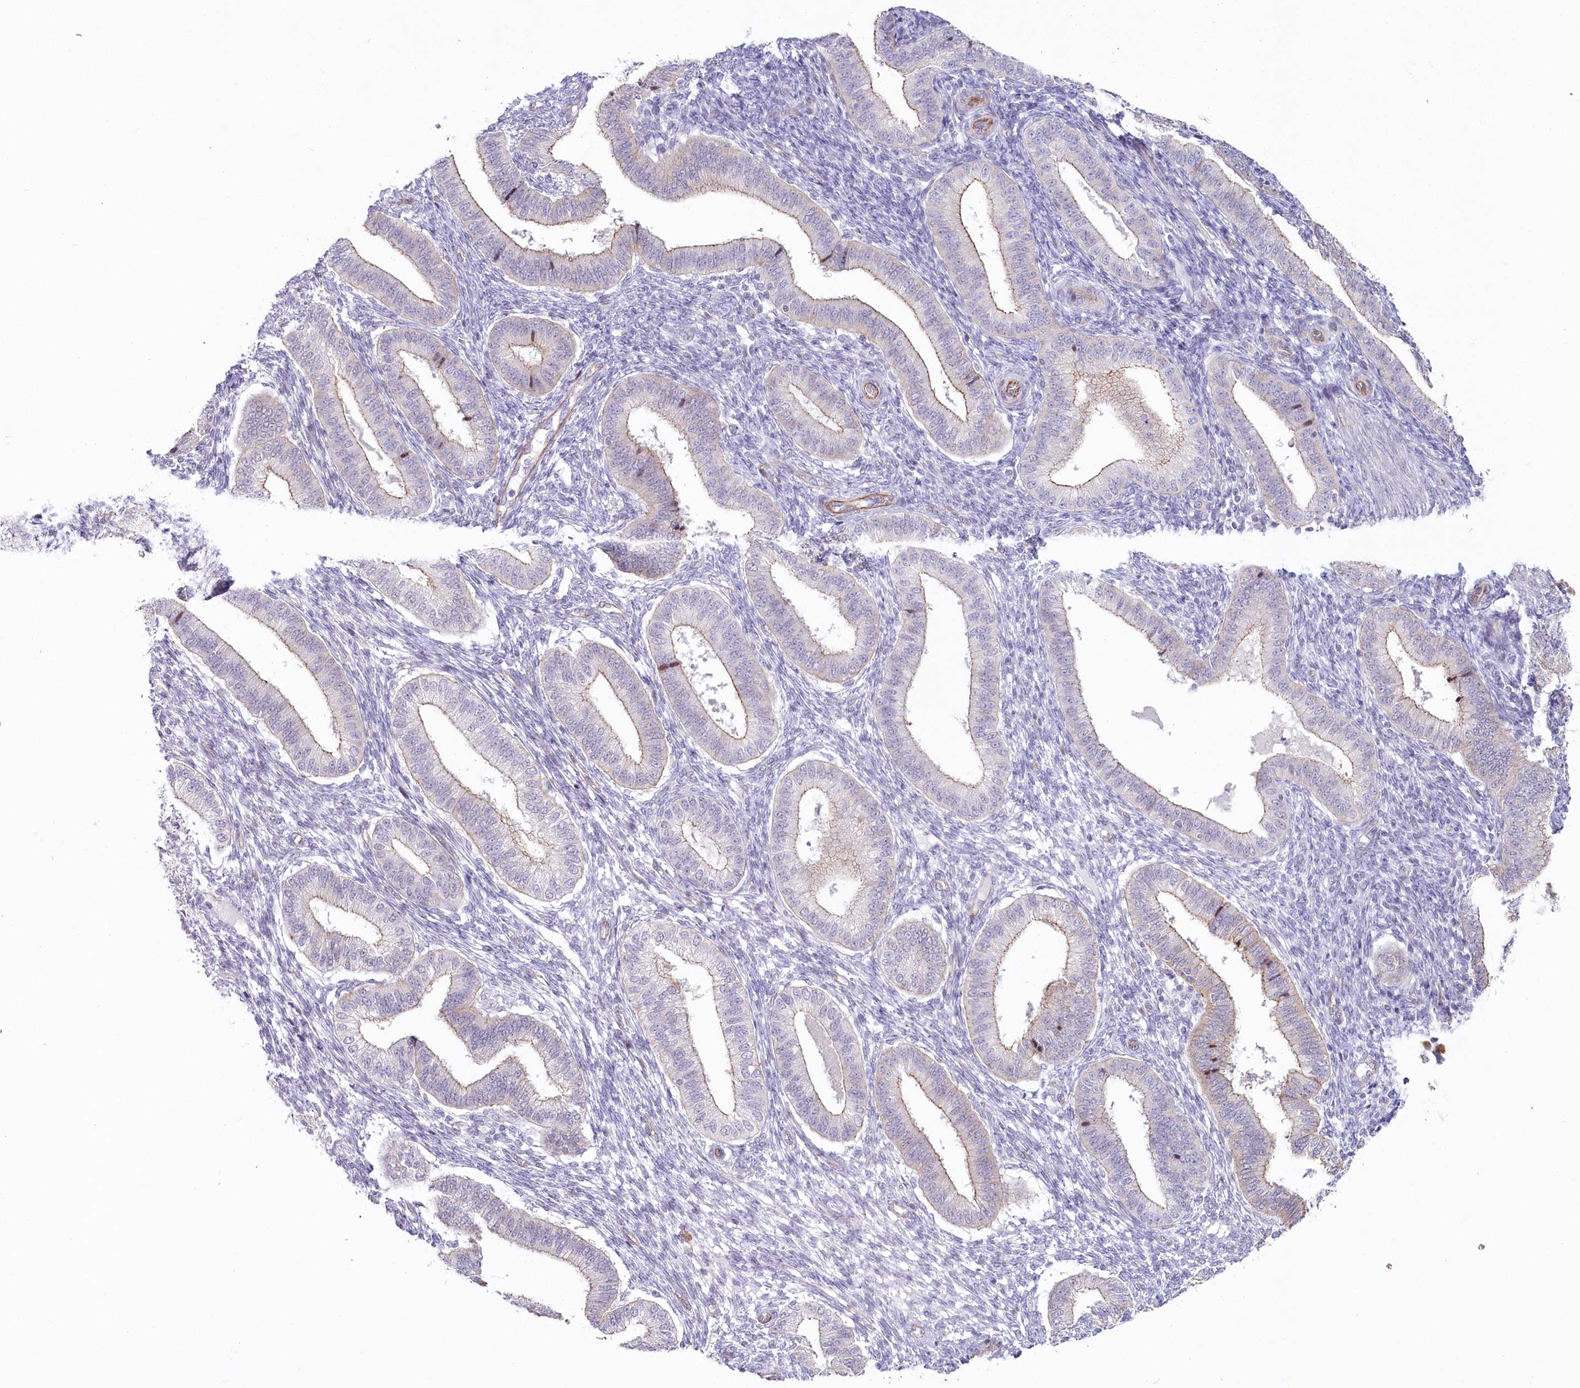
{"staining": {"intensity": "negative", "quantity": "none", "location": "none"}, "tissue": "endometrium", "cell_type": "Cells in endometrial stroma", "image_type": "normal", "snomed": [{"axis": "morphology", "description": "Normal tissue, NOS"}, {"axis": "topography", "description": "Endometrium"}], "caption": "Immunohistochemical staining of unremarkable human endometrium displays no significant staining in cells in endometrial stroma.", "gene": "ABHD8", "patient": {"sex": "female", "age": 39}}